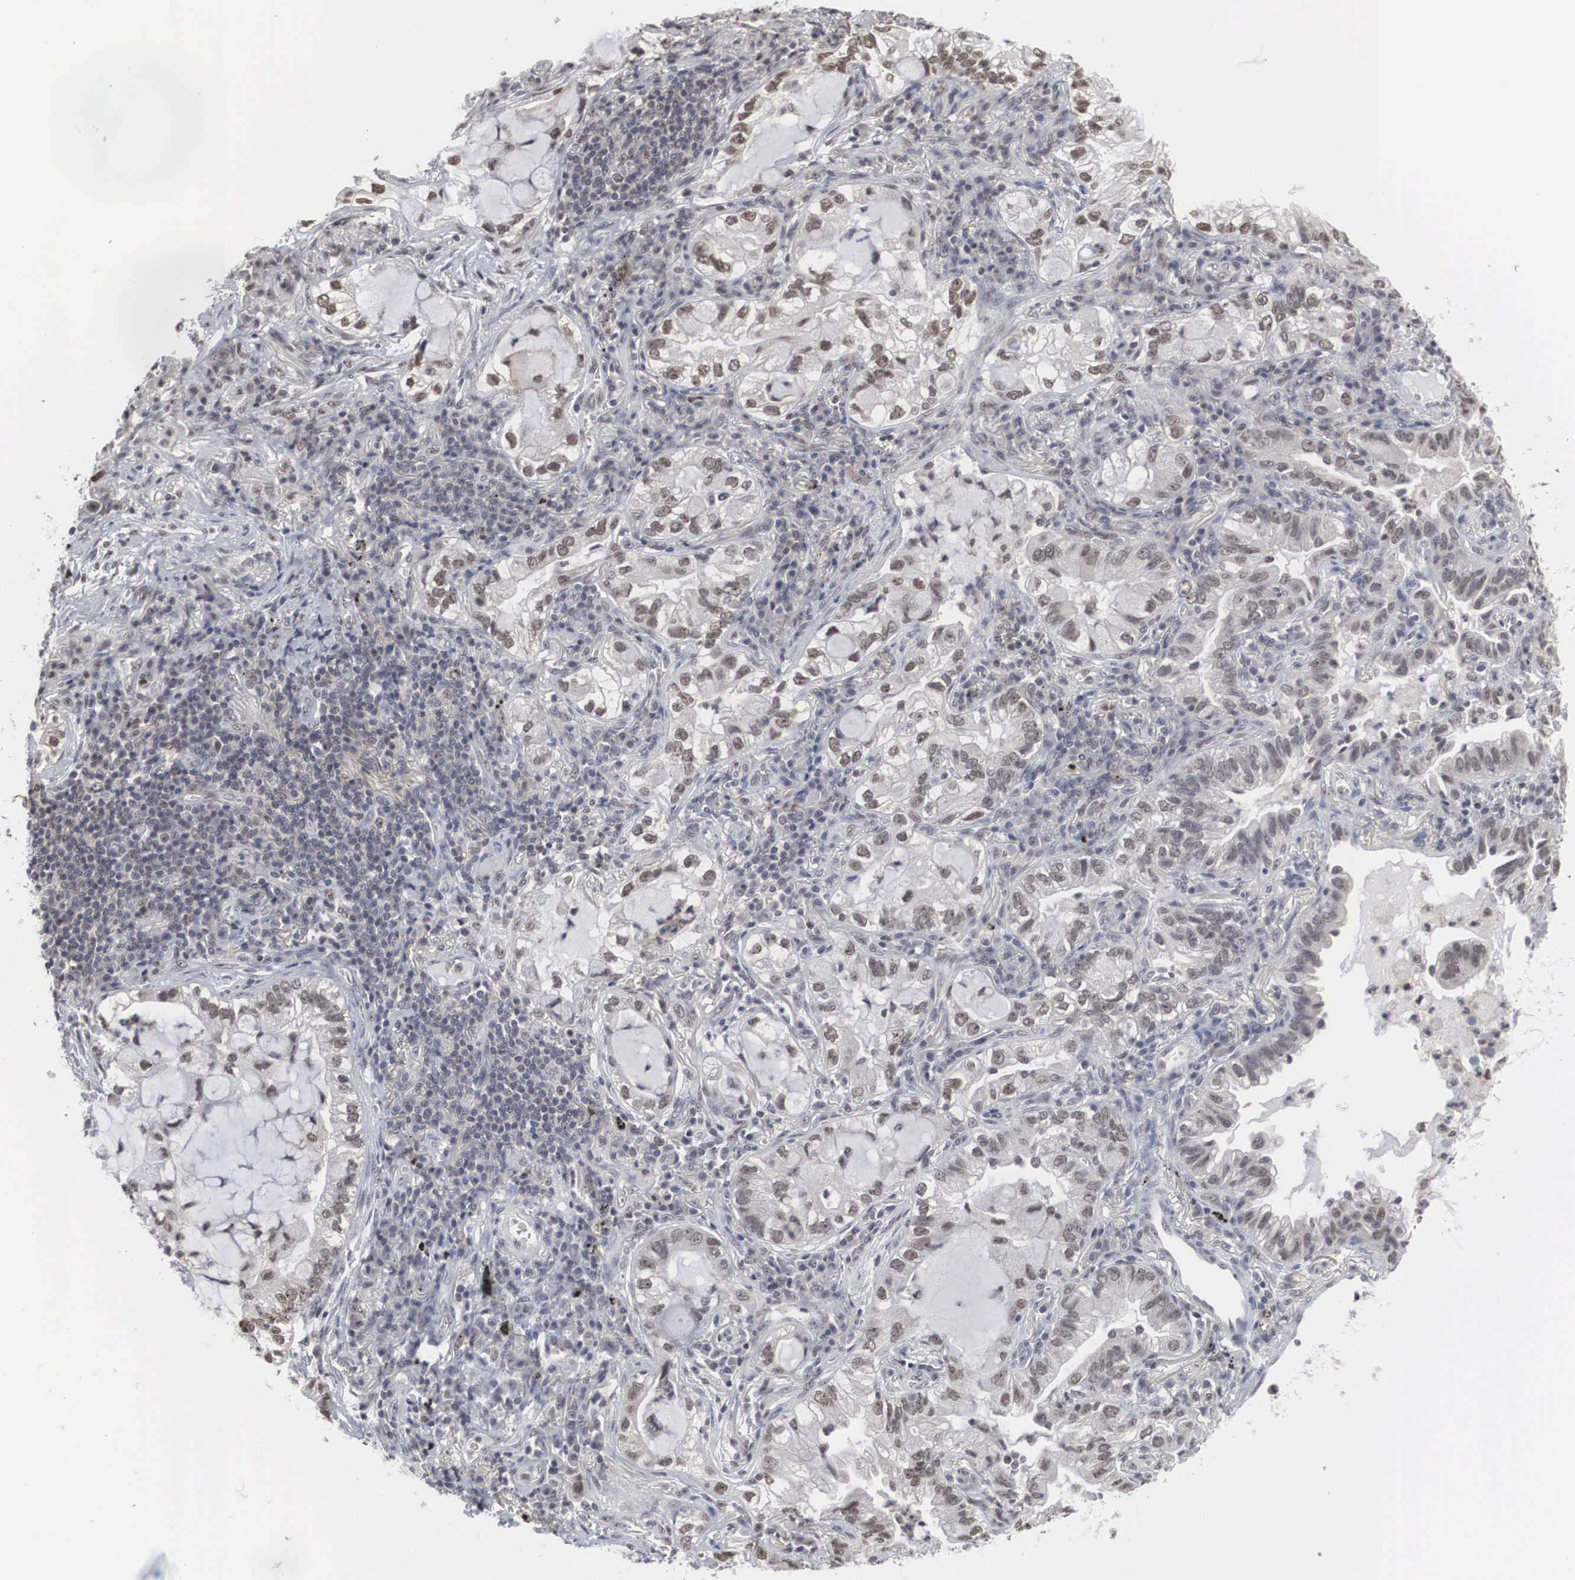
{"staining": {"intensity": "weak", "quantity": "25%-75%", "location": "nuclear"}, "tissue": "lung cancer", "cell_type": "Tumor cells", "image_type": "cancer", "snomed": [{"axis": "morphology", "description": "Adenocarcinoma, NOS"}, {"axis": "topography", "description": "Lung"}], "caption": "A brown stain shows weak nuclear expression of a protein in human adenocarcinoma (lung) tumor cells. (brown staining indicates protein expression, while blue staining denotes nuclei).", "gene": "AUTS2", "patient": {"sex": "female", "age": 50}}